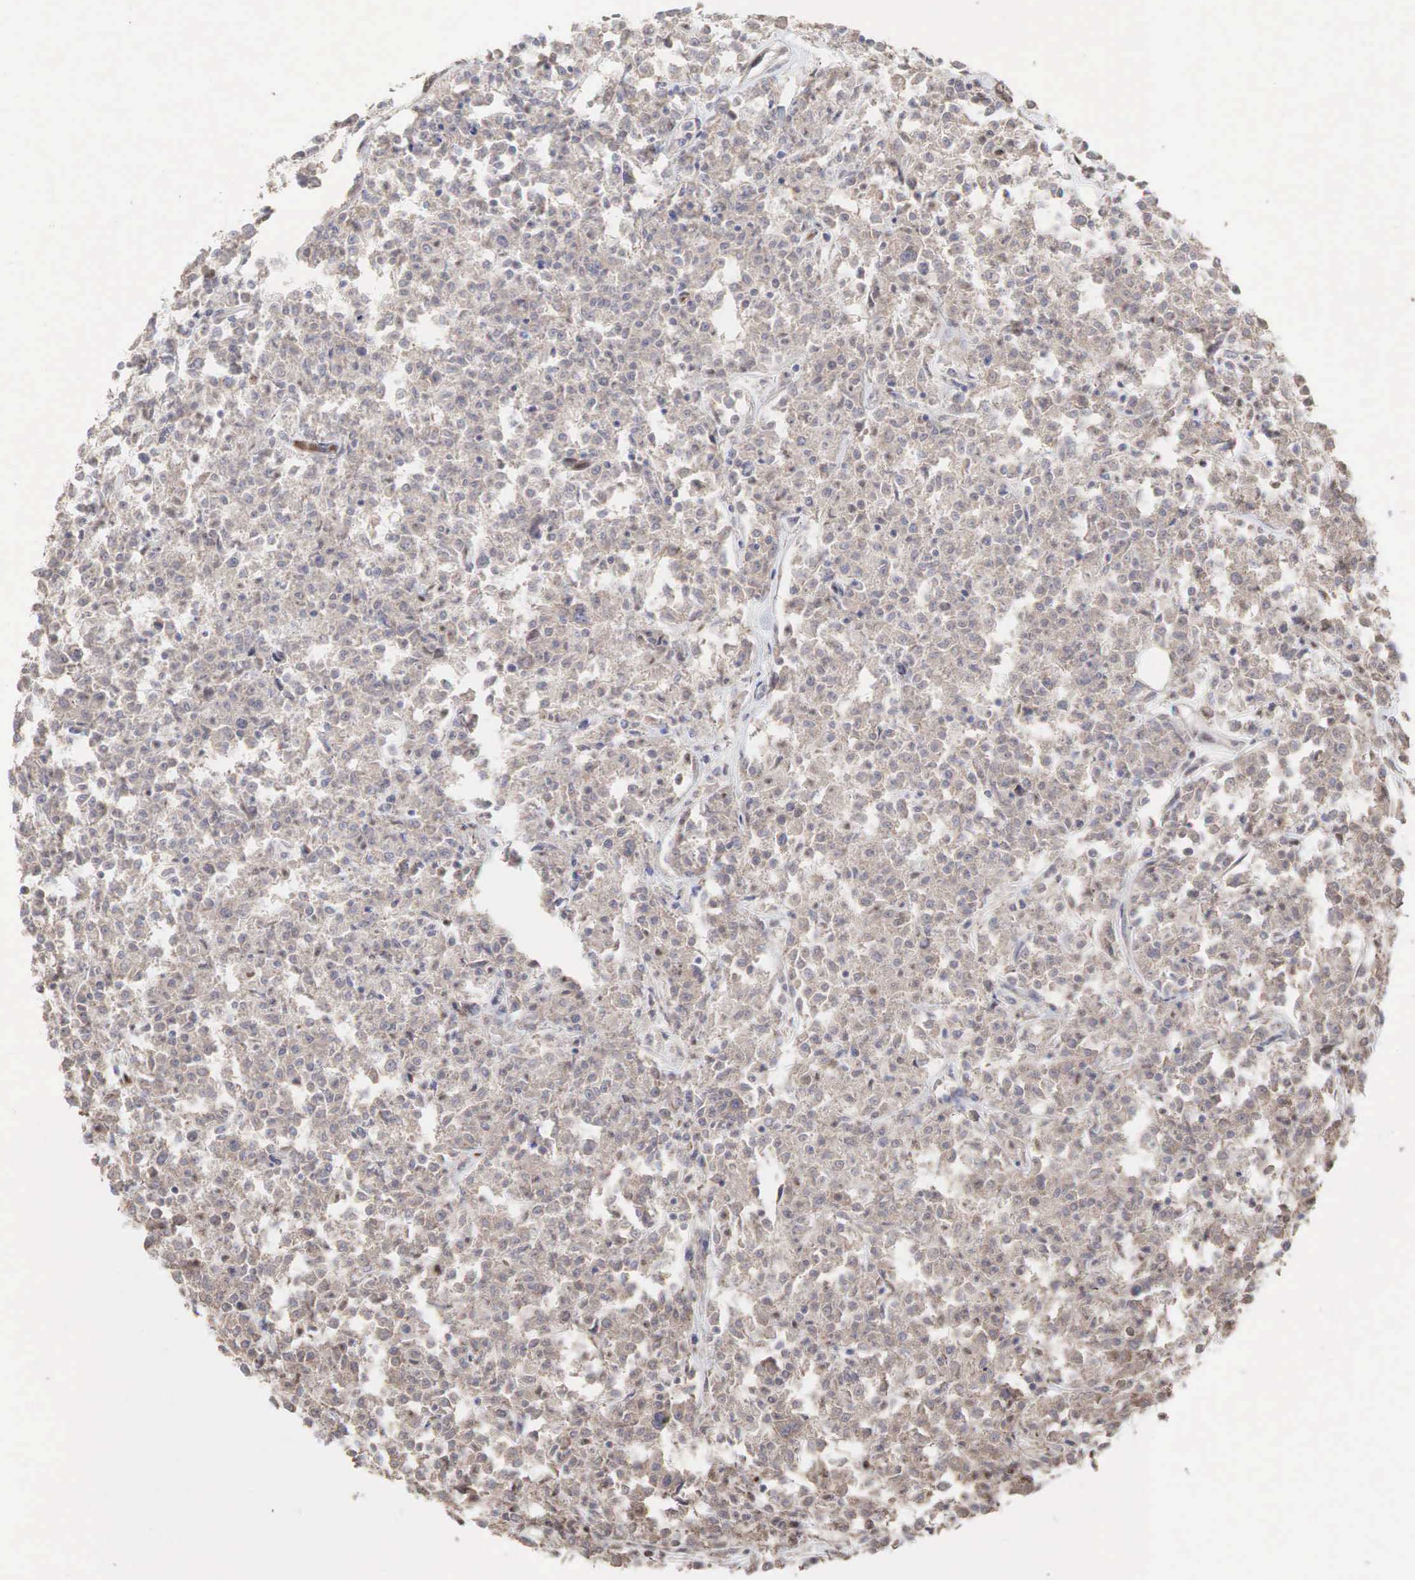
{"staining": {"intensity": "weak", "quantity": ">75%", "location": "cytoplasmic/membranous"}, "tissue": "lymphoma", "cell_type": "Tumor cells", "image_type": "cancer", "snomed": [{"axis": "morphology", "description": "Malignant lymphoma, non-Hodgkin's type, Low grade"}, {"axis": "topography", "description": "Small intestine"}], "caption": "Immunohistochemical staining of human malignant lymphoma, non-Hodgkin's type (low-grade) reveals low levels of weak cytoplasmic/membranous staining in about >75% of tumor cells.", "gene": "PABPC5", "patient": {"sex": "female", "age": 59}}